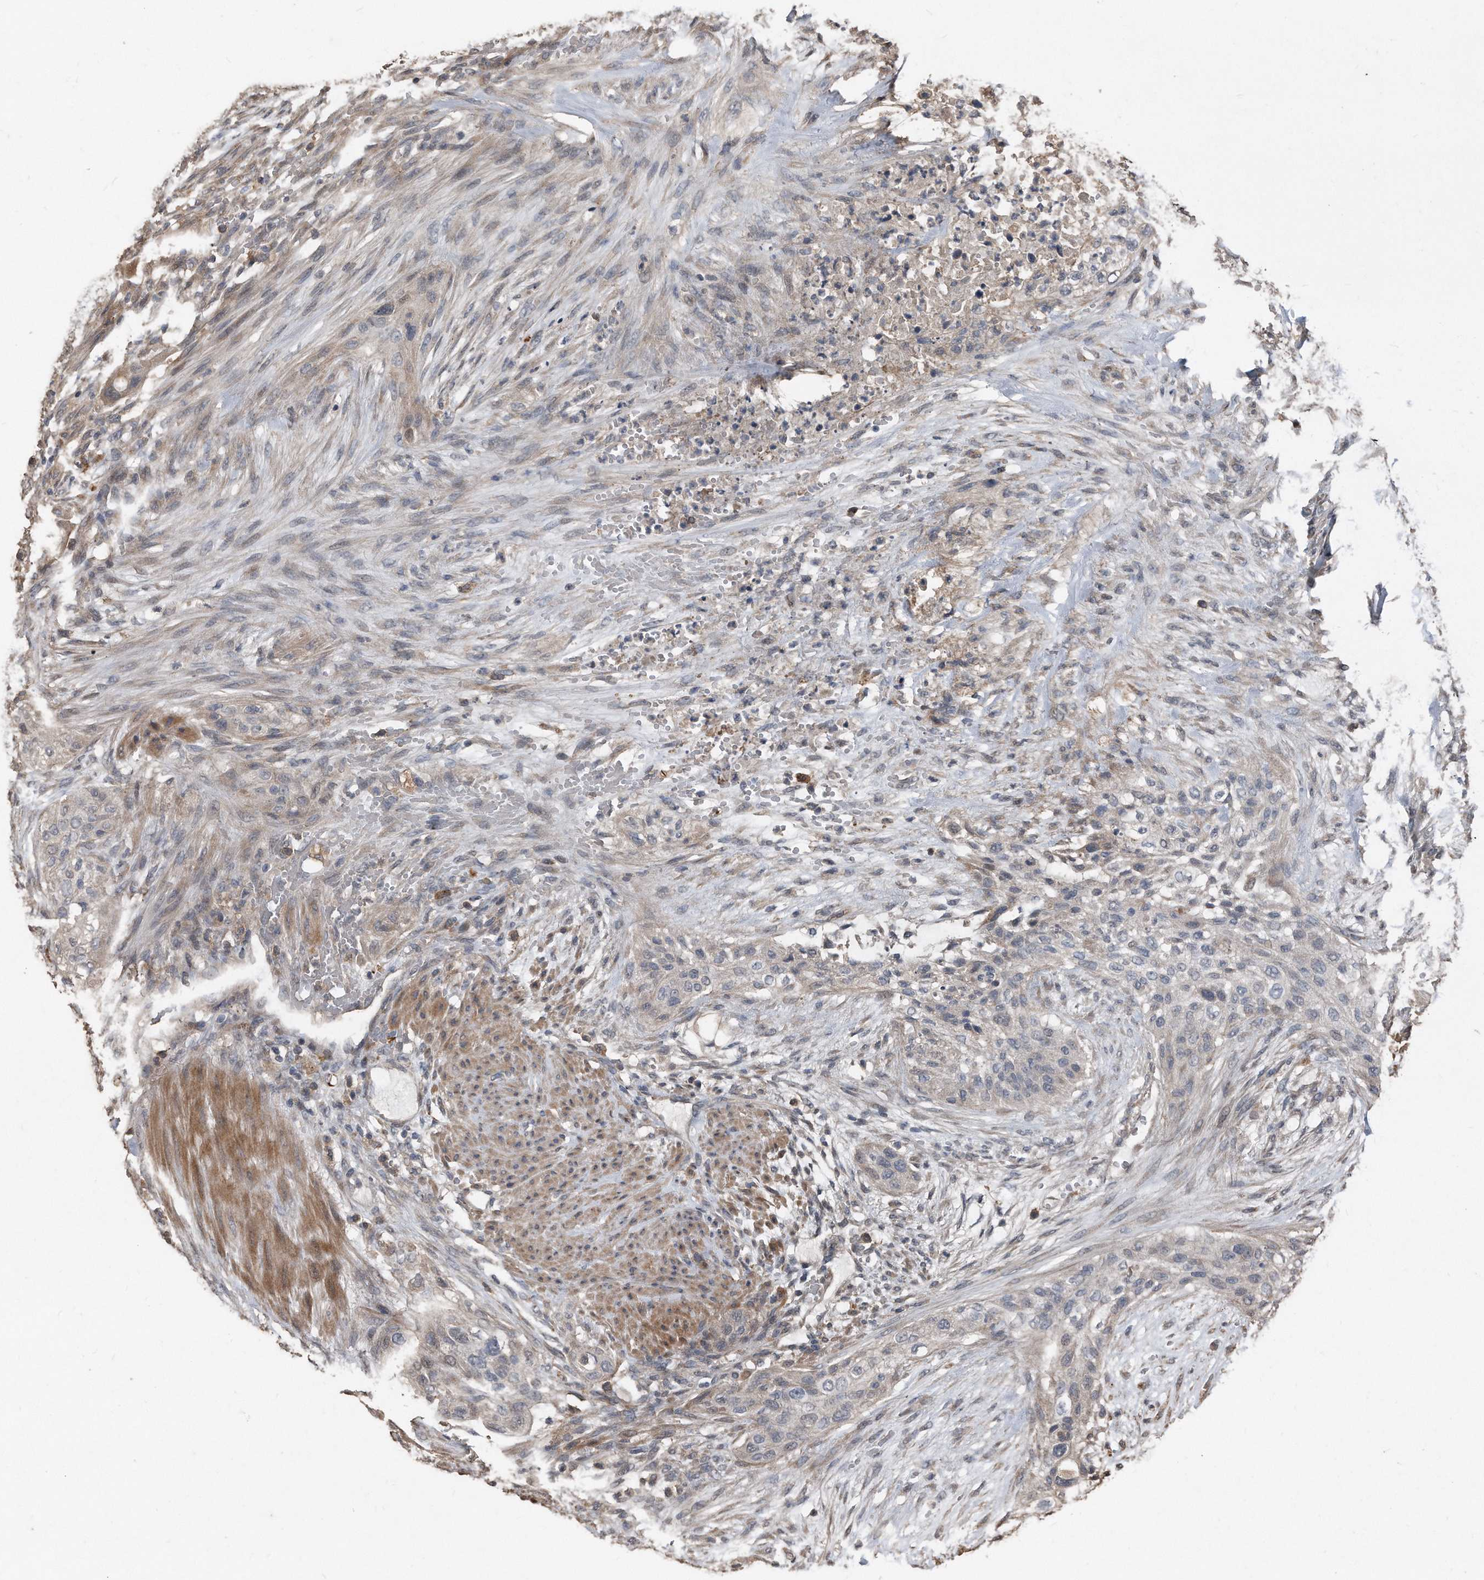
{"staining": {"intensity": "negative", "quantity": "none", "location": "none"}, "tissue": "urothelial cancer", "cell_type": "Tumor cells", "image_type": "cancer", "snomed": [{"axis": "morphology", "description": "Urothelial carcinoma, High grade"}, {"axis": "topography", "description": "Urinary bladder"}], "caption": "A photomicrograph of human urothelial carcinoma (high-grade) is negative for staining in tumor cells.", "gene": "ANKRD10", "patient": {"sex": "male", "age": 35}}